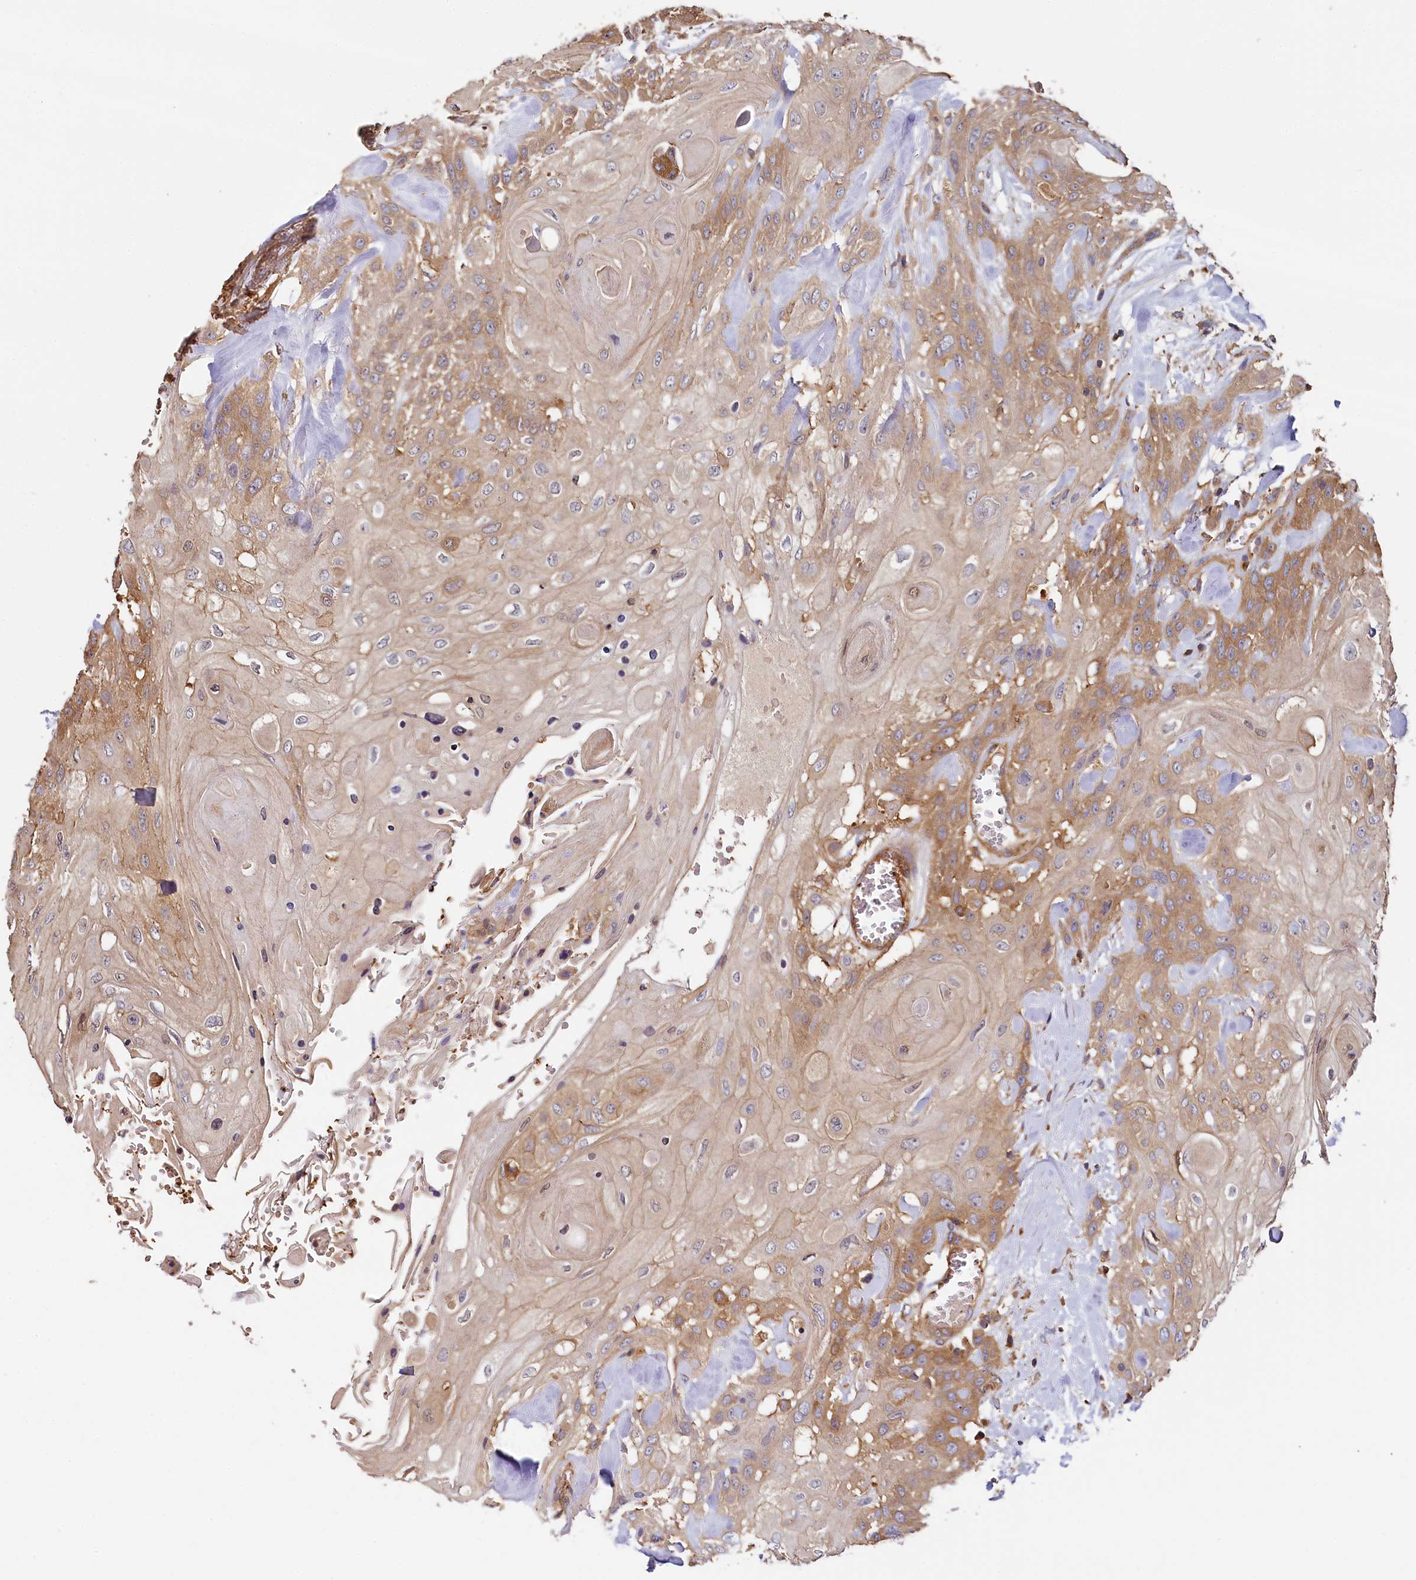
{"staining": {"intensity": "weak", "quantity": "25%-75%", "location": "cytoplasmic/membranous"}, "tissue": "head and neck cancer", "cell_type": "Tumor cells", "image_type": "cancer", "snomed": [{"axis": "morphology", "description": "Squamous cell carcinoma, NOS"}, {"axis": "topography", "description": "Head-Neck"}], "caption": "Tumor cells display weak cytoplasmic/membranous positivity in about 25%-75% of cells in squamous cell carcinoma (head and neck).", "gene": "PPIP5K1", "patient": {"sex": "female", "age": 43}}